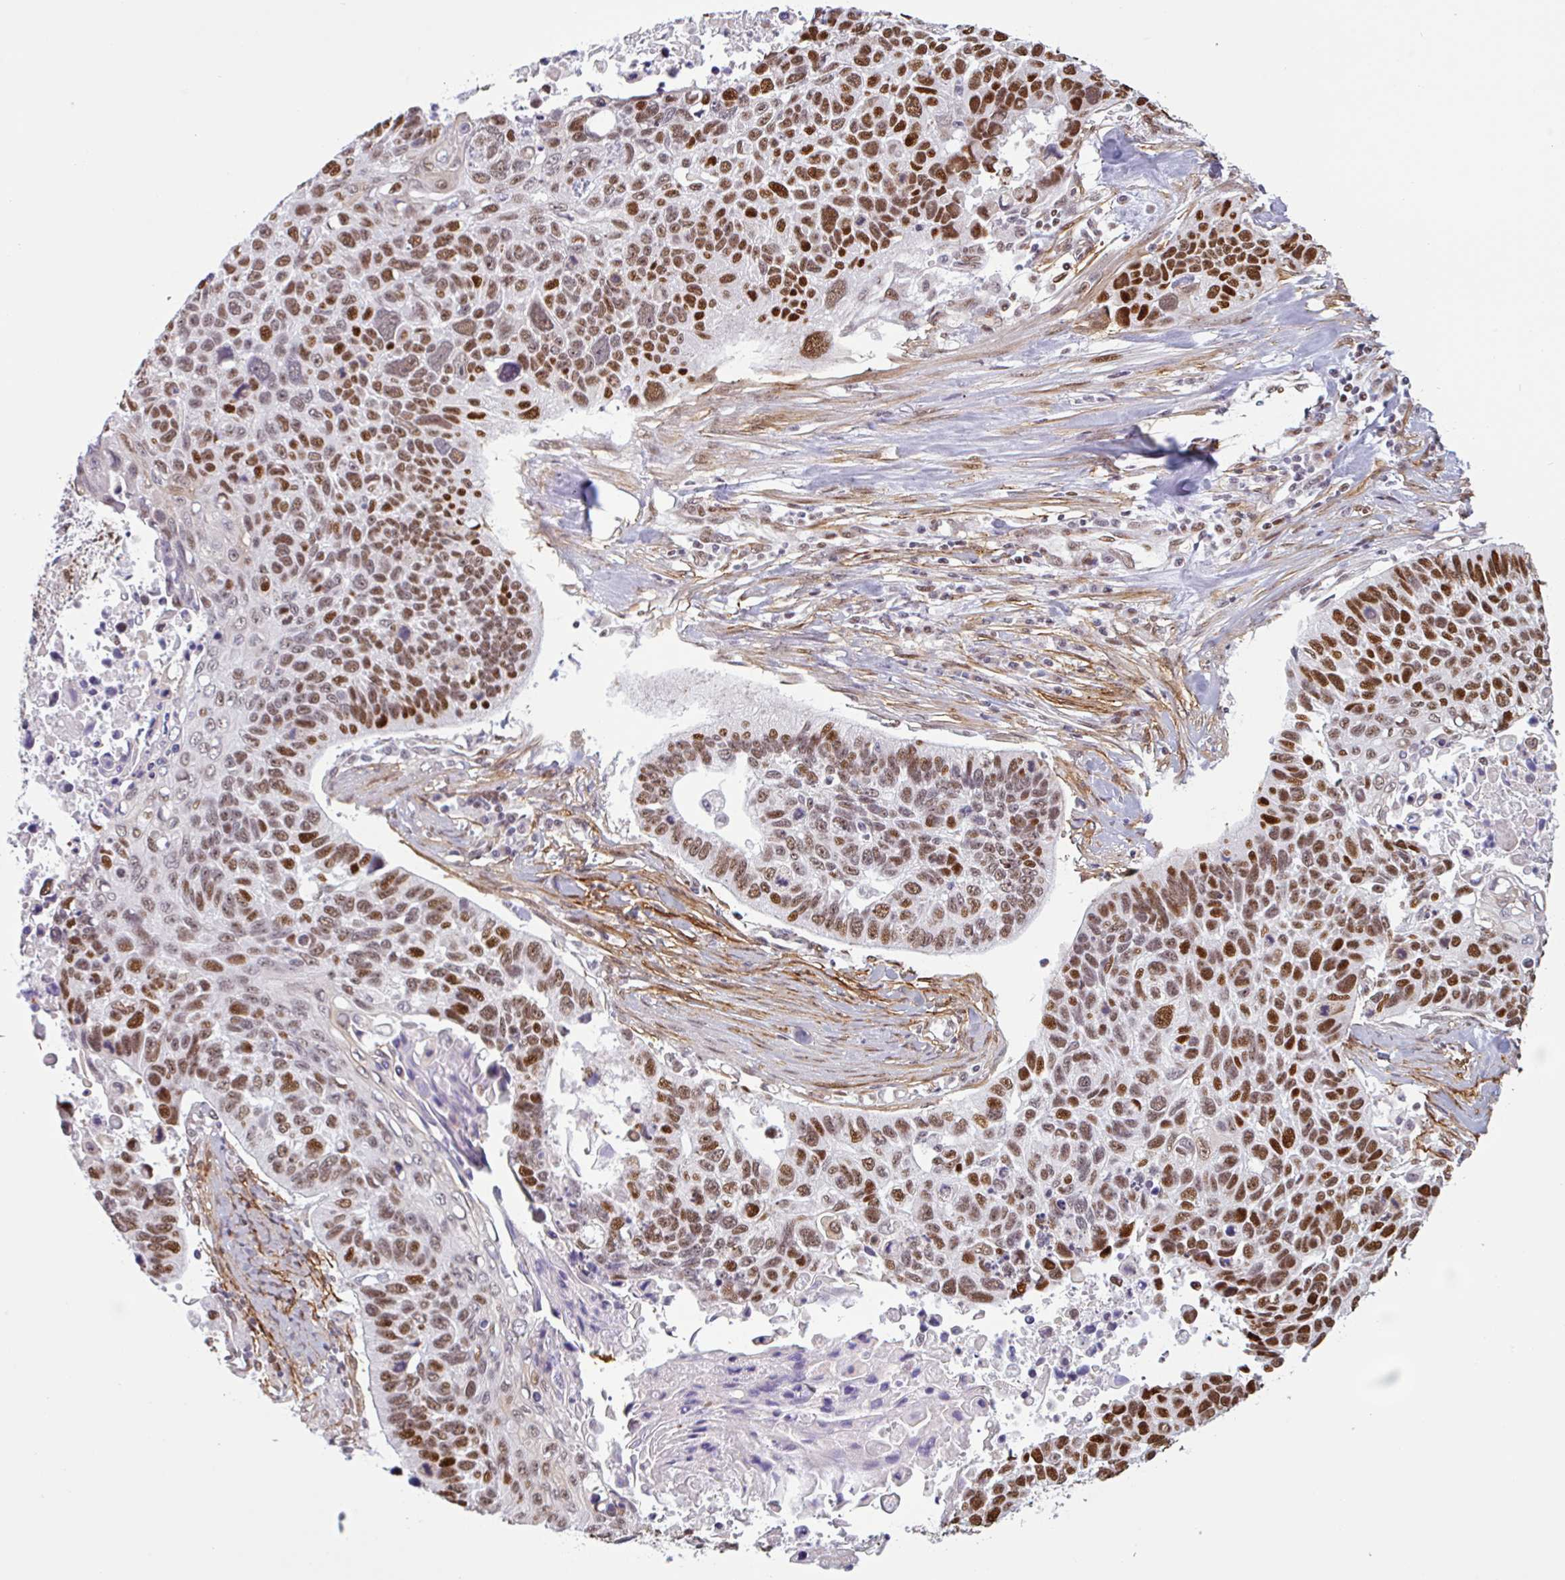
{"staining": {"intensity": "moderate", "quantity": ">75%", "location": "nuclear"}, "tissue": "lung cancer", "cell_type": "Tumor cells", "image_type": "cancer", "snomed": [{"axis": "morphology", "description": "Squamous cell carcinoma, NOS"}, {"axis": "topography", "description": "Lung"}], "caption": "Squamous cell carcinoma (lung) stained with DAB IHC demonstrates medium levels of moderate nuclear staining in approximately >75% of tumor cells. The staining was performed using DAB to visualize the protein expression in brown, while the nuclei were stained in blue with hematoxylin (Magnification: 20x).", "gene": "TMEM119", "patient": {"sex": "male", "age": 62}}